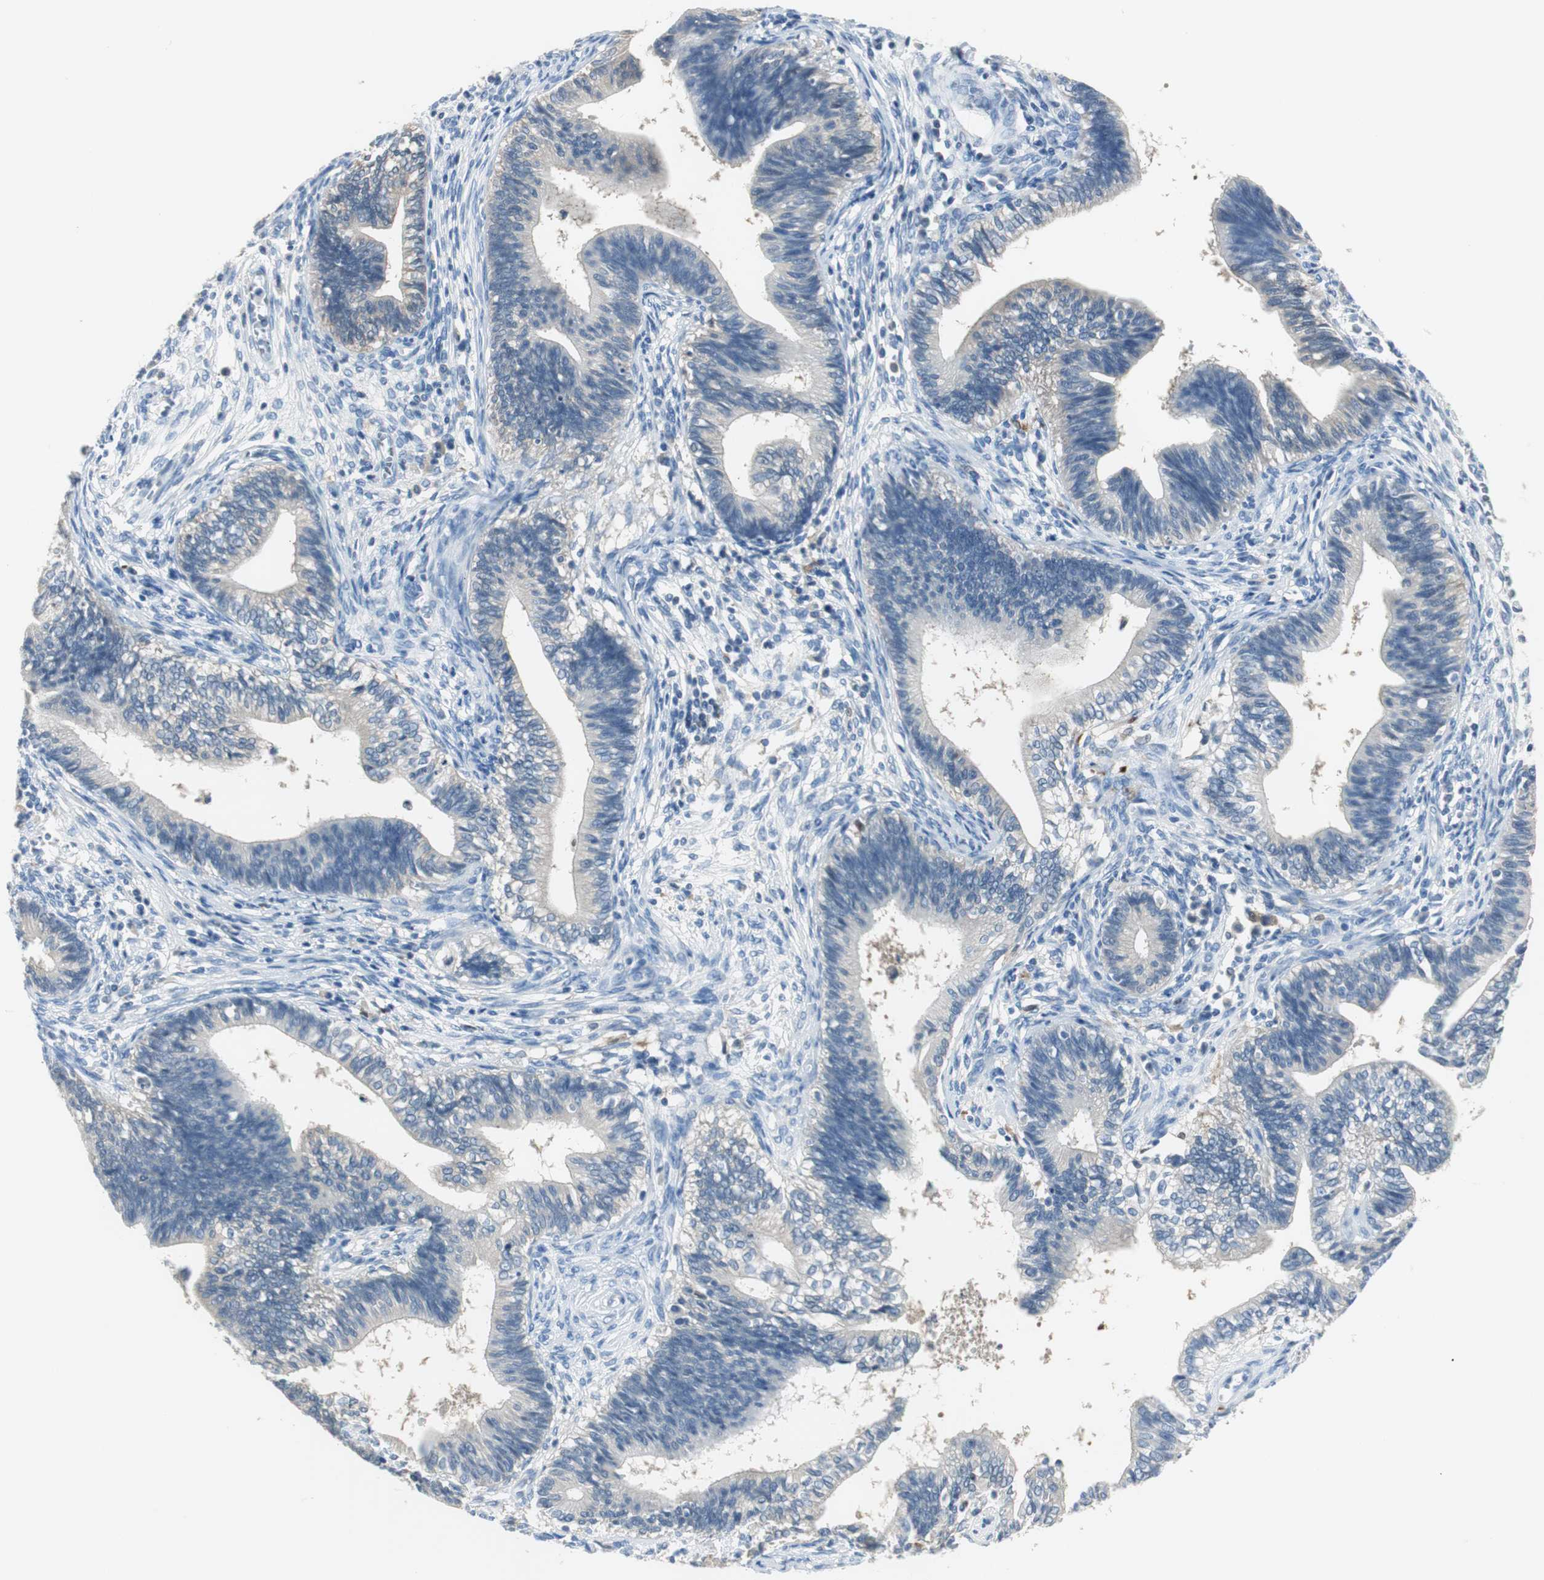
{"staining": {"intensity": "negative", "quantity": "none", "location": "none"}, "tissue": "cervical cancer", "cell_type": "Tumor cells", "image_type": "cancer", "snomed": [{"axis": "morphology", "description": "Adenocarcinoma, NOS"}, {"axis": "topography", "description": "Cervix"}], "caption": "The IHC image has no significant staining in tumor cells of cervical adenocarcinoma tissue.", "gene": "FBP1", "patient": {"sex": "female", "age": 44}}